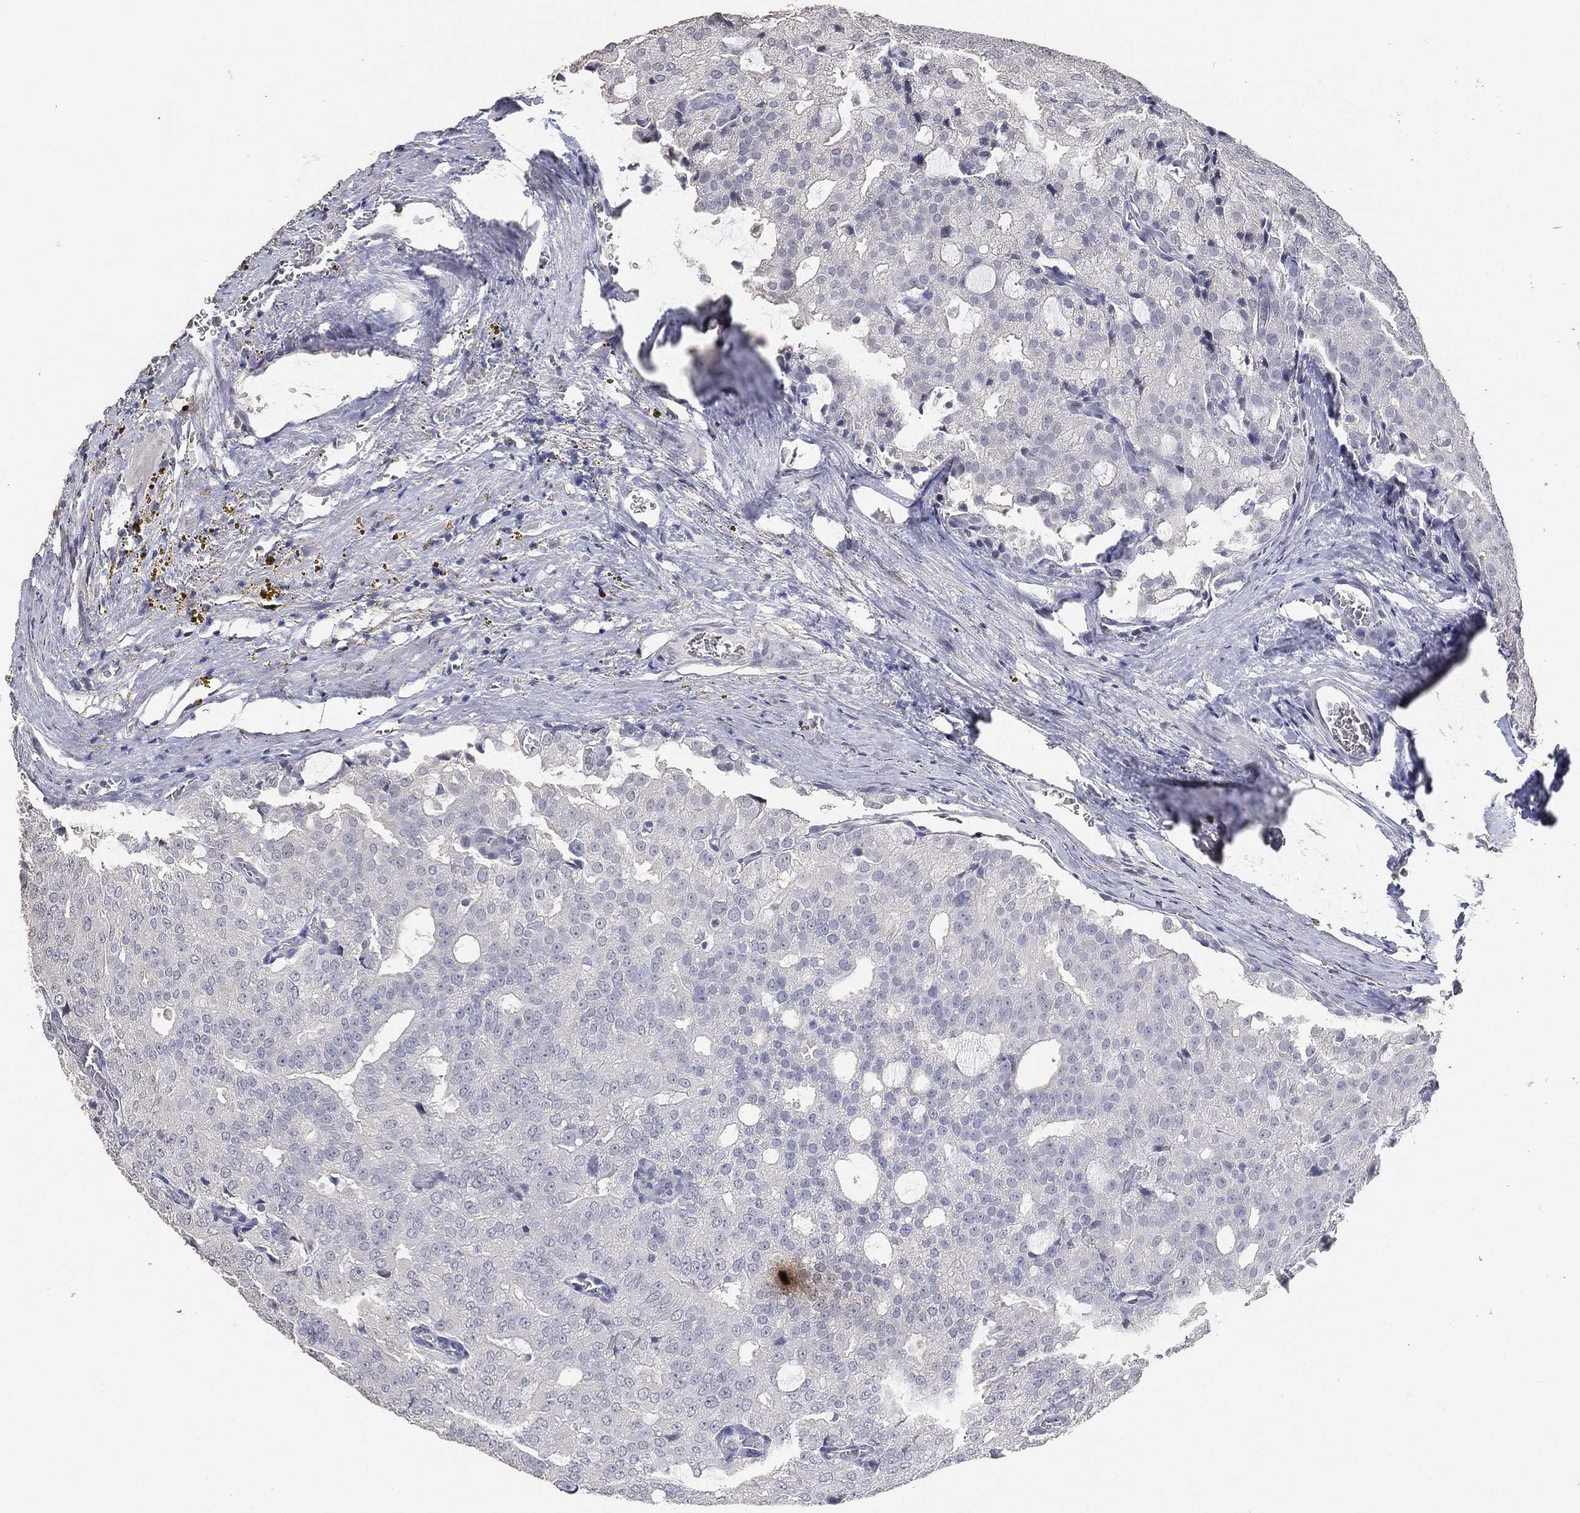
{"staining": {"intensity": "negative", "quantity": "none", "location": "none"}, "tissue": "prostate cancer", "cell_type": "Tumor cells", "image_type": "cancer", "snomed": [{"axis": "morphology", "description": "Adenocarcinoma, NOS"}, {"axis": "topography", "description": "Prostate and seminal vesicle, NOS"}, {"axis": "topography", "description": "Prostate"}], "caption": "Image shows no significant protein positivity in tumor cells of prostate adenocarcinoma. (Immunohistochemistry, brightfield microscopy, high magnification).", "gene": "DSG1", "patient": {"sex": "male", "age": 67}}